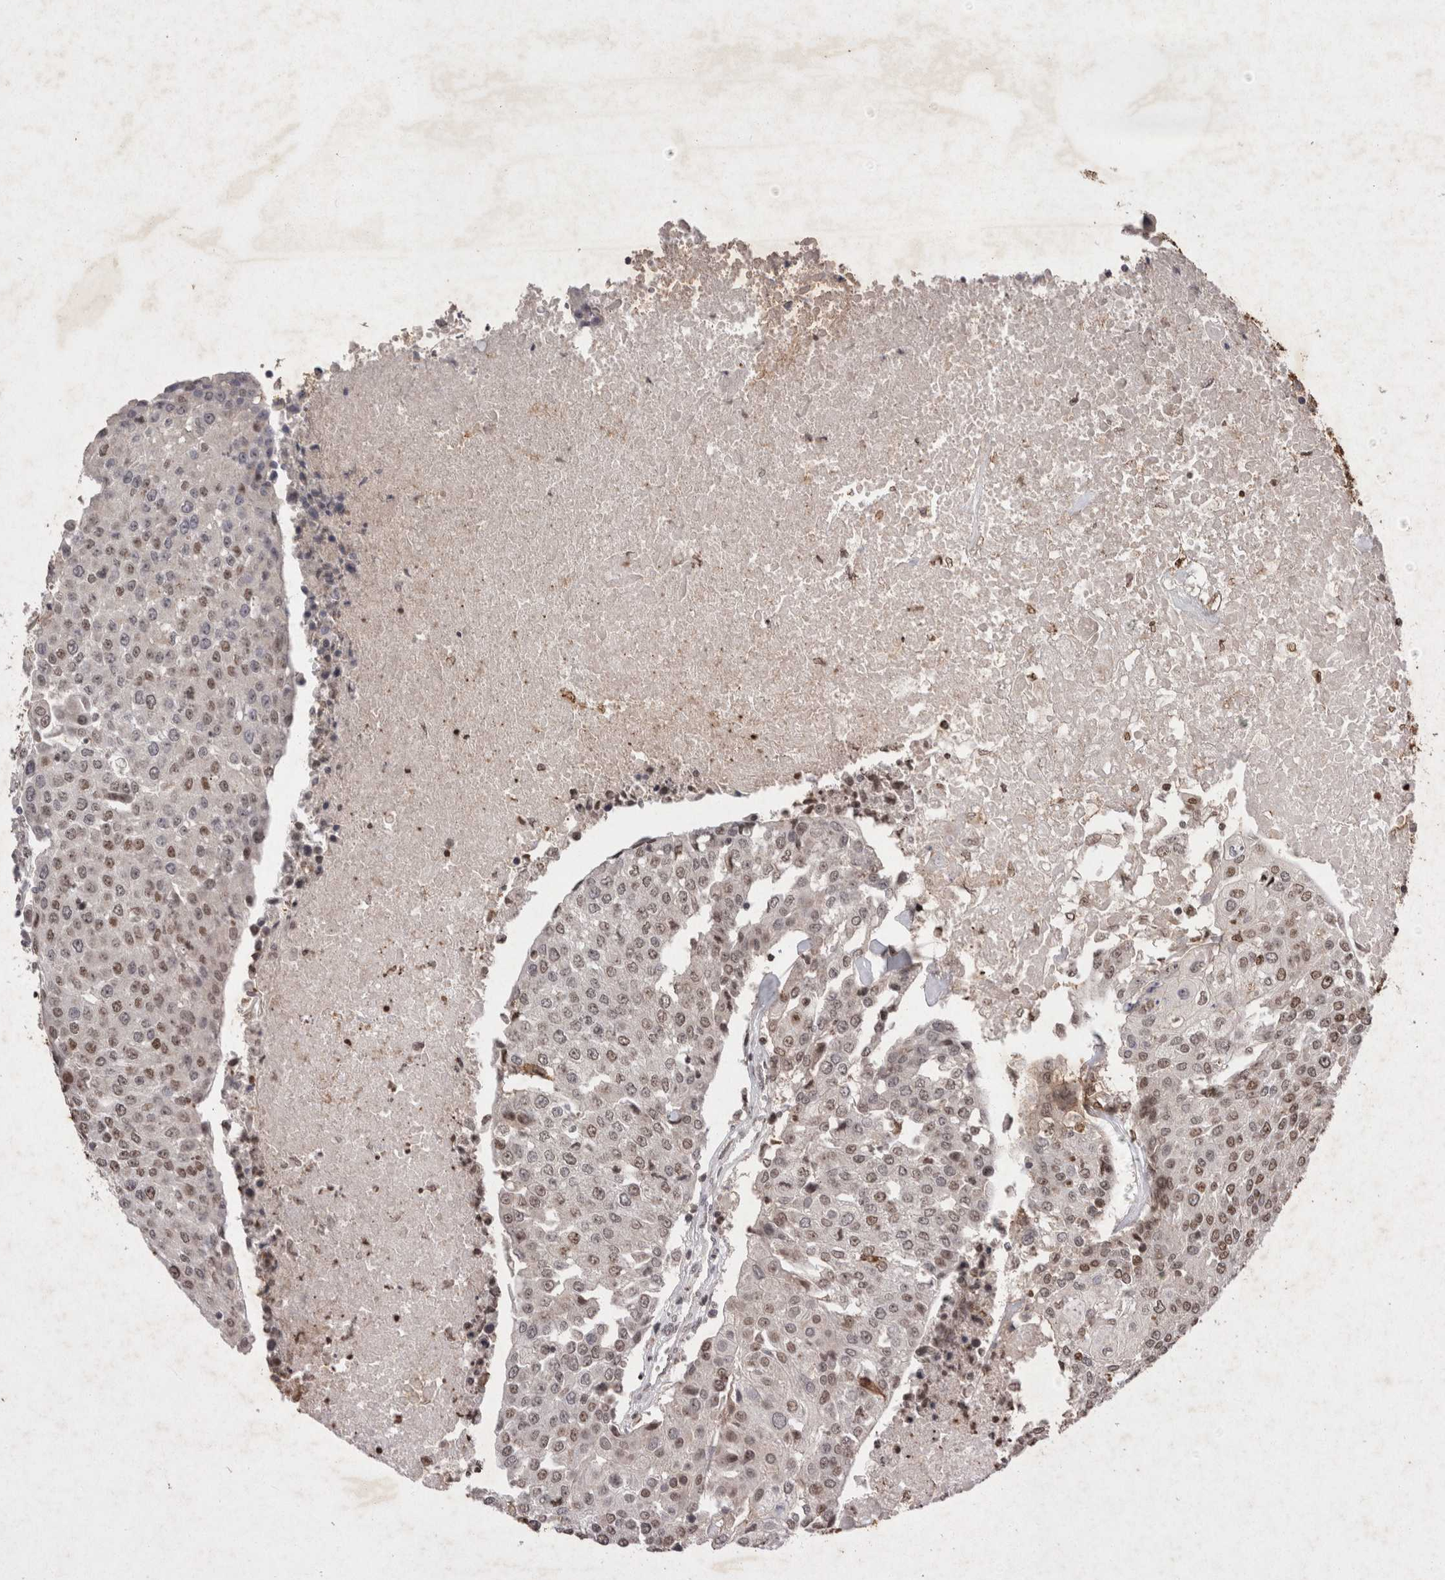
{"staining": {"intensity": "moderate", "quantity": ">75%", "location": "nuclear"}, "tissue": "urothelial cancer", "cell_type": "Tumor cells", "image_type": "cancer", "snomed": [{"axis": "morphology", "description": "Urothelial carcinoma, High grade"}, {"axis": "topography", "description": "Urinary bladder"}], "caption": "This image displays IHC staining of urothelial cancer, with medium moderate nuclear positivity in about >75% of tumor cells.", "gene": "STK11", "patient": {"sex": "female", "age": 85}}